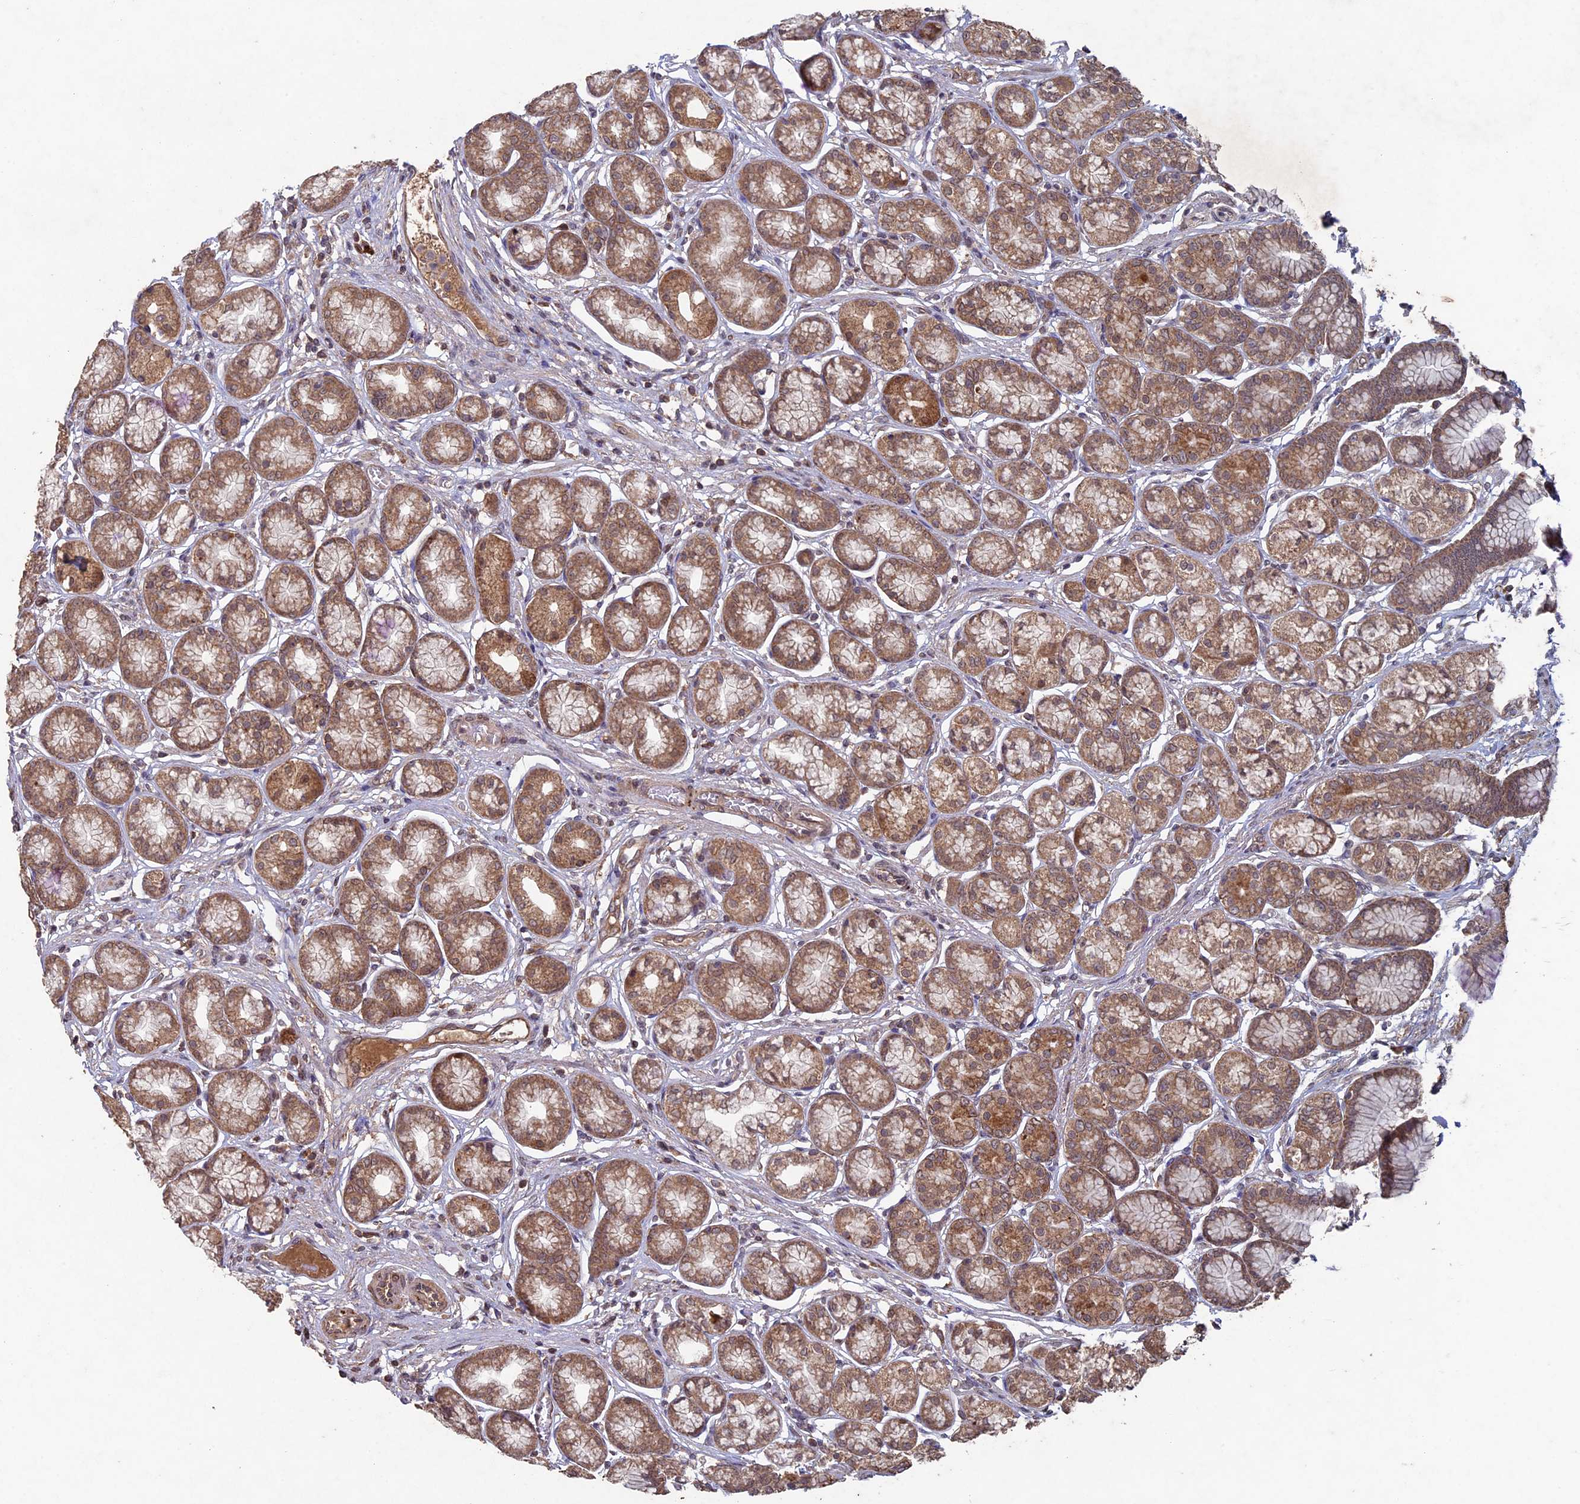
{"staining": {"intensity": "moderate", "quantity": ">75%", "location": "cytoplasmic/membranous,nuclear"}, "tissue": "stomach", "cell_type": "Glandular cells", "image_type": "normal", "snomed": [{"axis": "morphology", "description": "Normal tissue, NOS"}, {"axis": "morphology", "description": "Adenocarcinoma, NOS"}, {"axis": "morphology", "description": "Adenocarcinoma, High grade"}, {"axis": "topography", "description": "Stomach, upper"}, {"axis": "topography", "description": "Stomach"}], "caption": "IHC (DAB) staining of benign human stomach demonstrates moderate cytoplasmic/membranous,nuclear protein positivity in approximately >75% of glandular cells.", "gene": "RCCD1", "patient": {"sex": "female", "age": 65}}